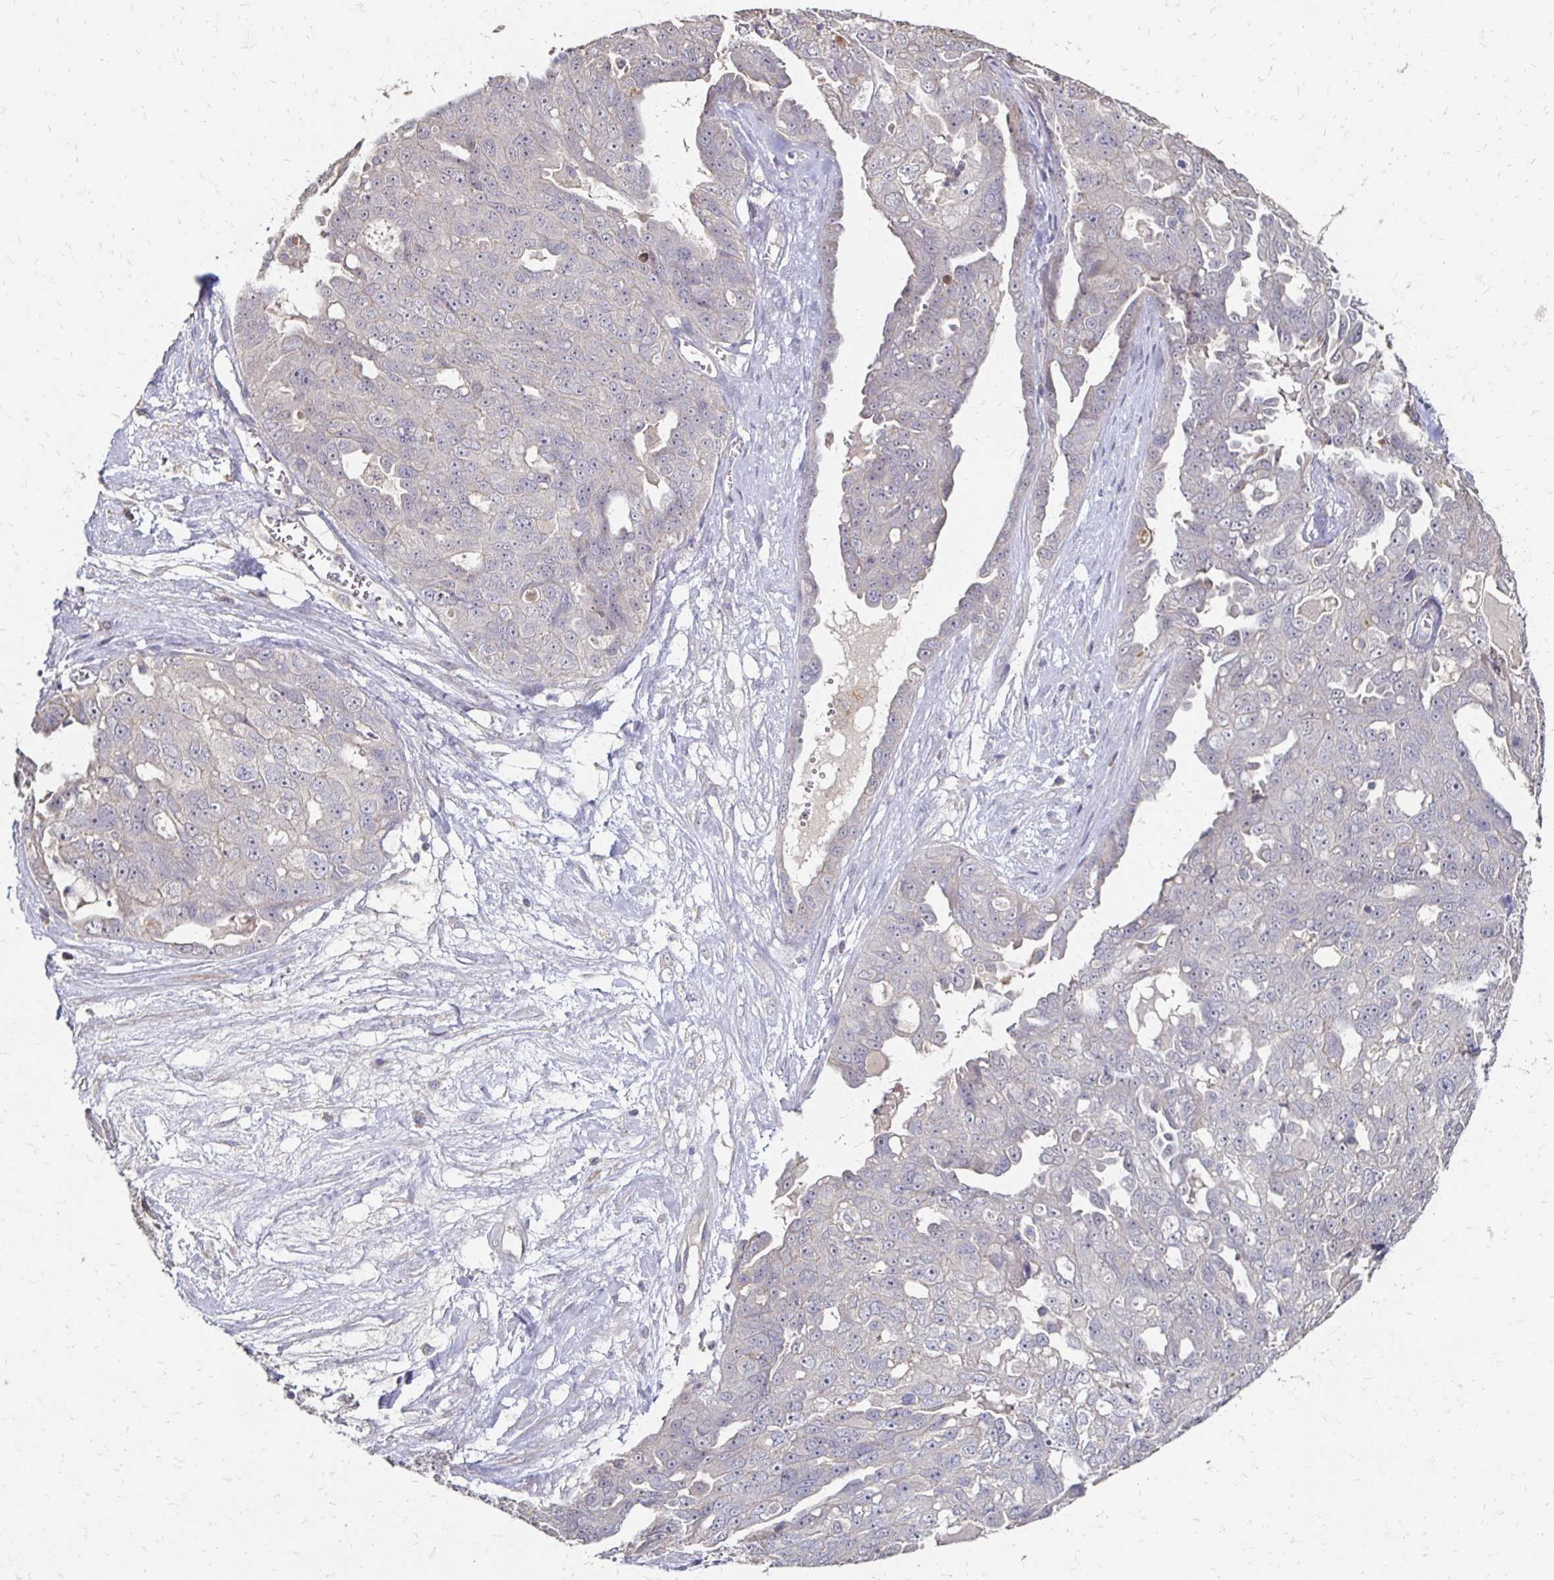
{"staining": {"intensity": "negative", "quantity": "none", "location": "none"}, "tissue": "ovarian cancer", "cell_type": "Tumor cells", "image_type": "cancer", "snomed": [{"axis": "morphology", "description": "Carcinoma, endometroid"}, {"axis": "topography", "description": "Ovary"}], "caption": "Immunohistochemistry (IHC) image of ovarian cancer stained for a protein (brown), which exhibits no positivity in tumor cells.", "gene": "ZNF727", "patient": {"sex": "female", "age": 70}}